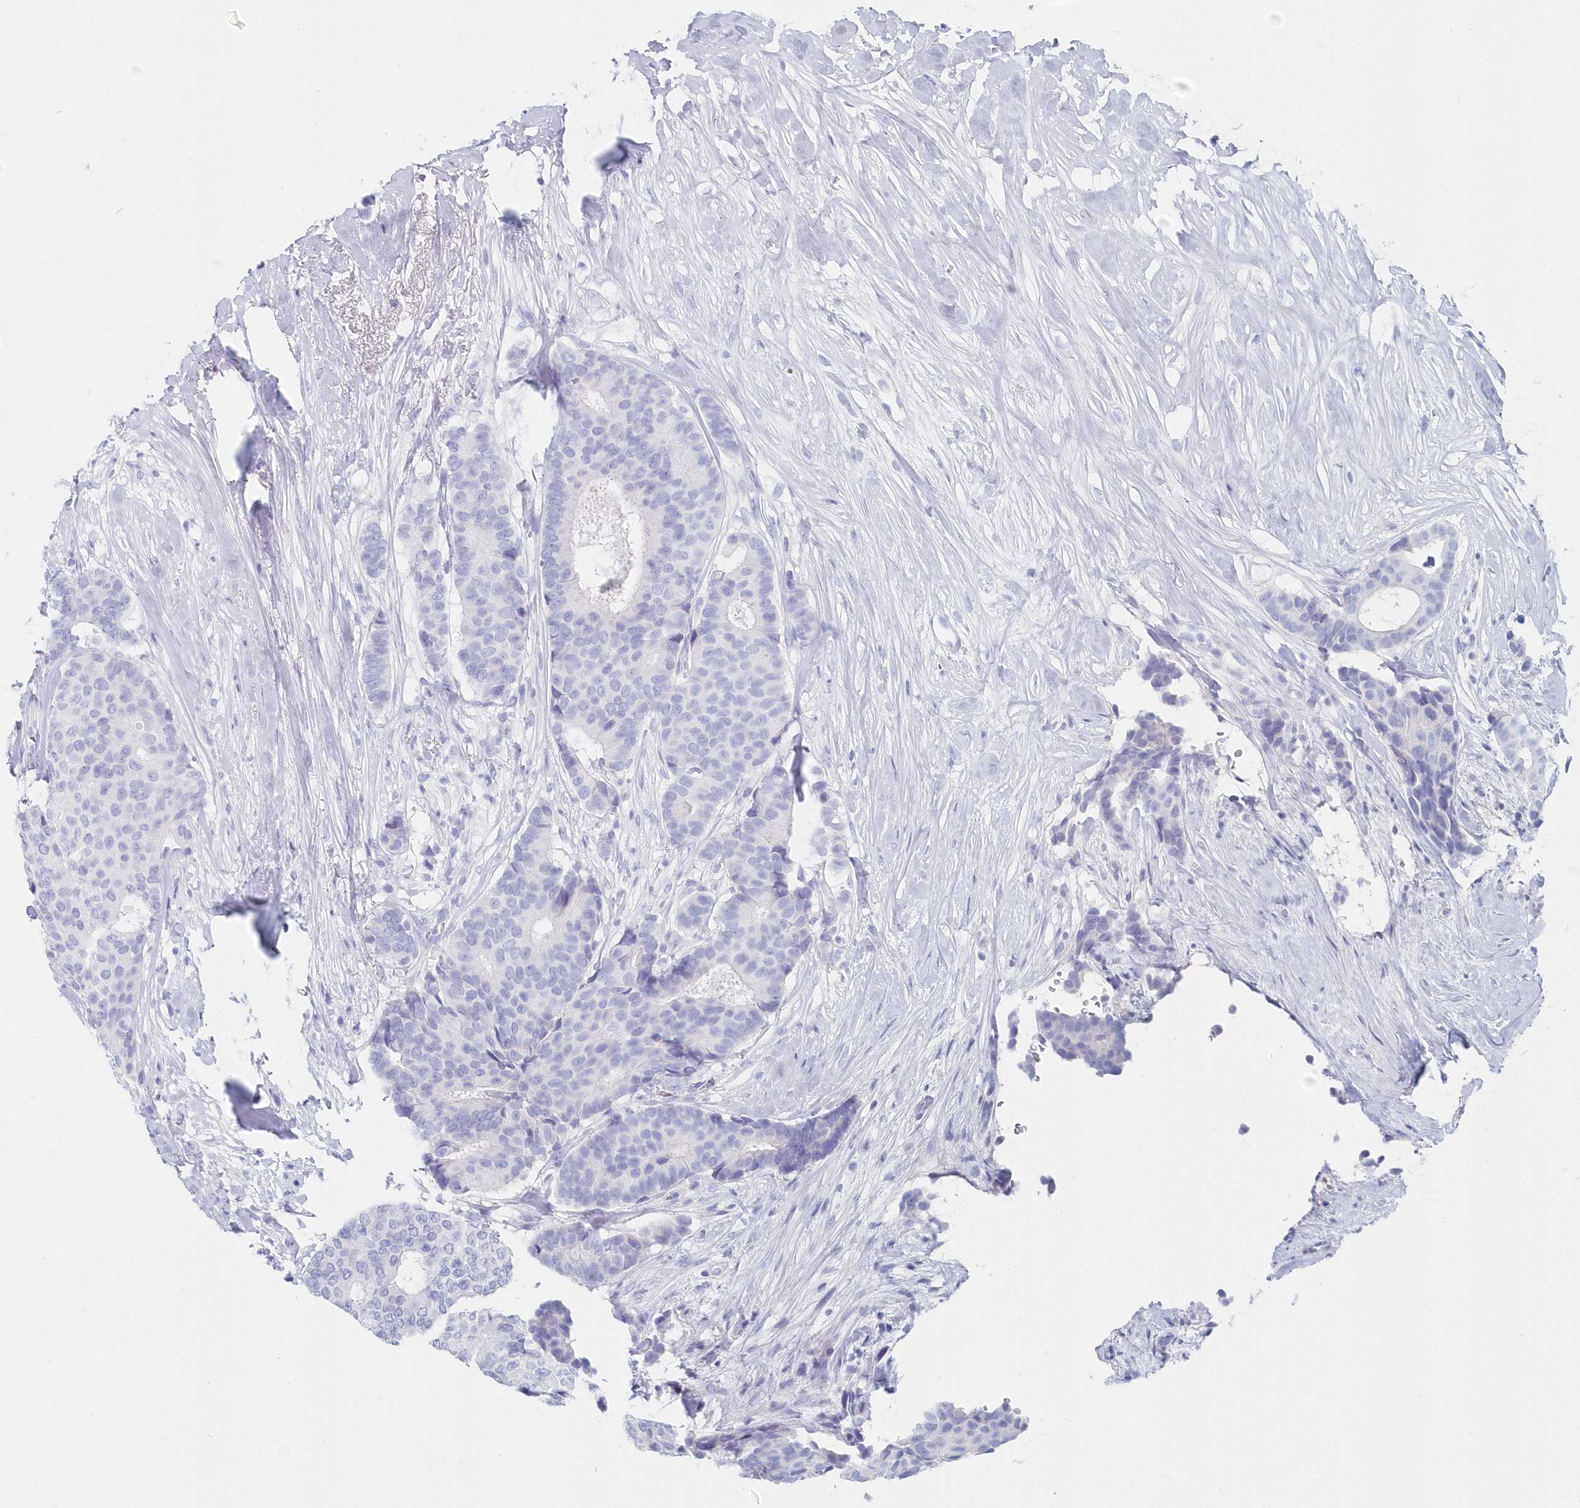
{"staining": {"intensity": "negative", "quantity": "none", "location": "none"}, "tissue": "breast cancer", "cell_type": "Tumor cells", "image_type": "cancer", "snomed": [{"axis": "morphology", "description": "Duct carcinoma"}, {"axis": "topography", "description": "Breast"}], "caption": "Intraductal carcinoma (breast) was stained to show a protein in brown. There is no significant positivity in tumor cells.", "gene": "CSNK1G2", "patient": {"sex": "female", "age": 75}}